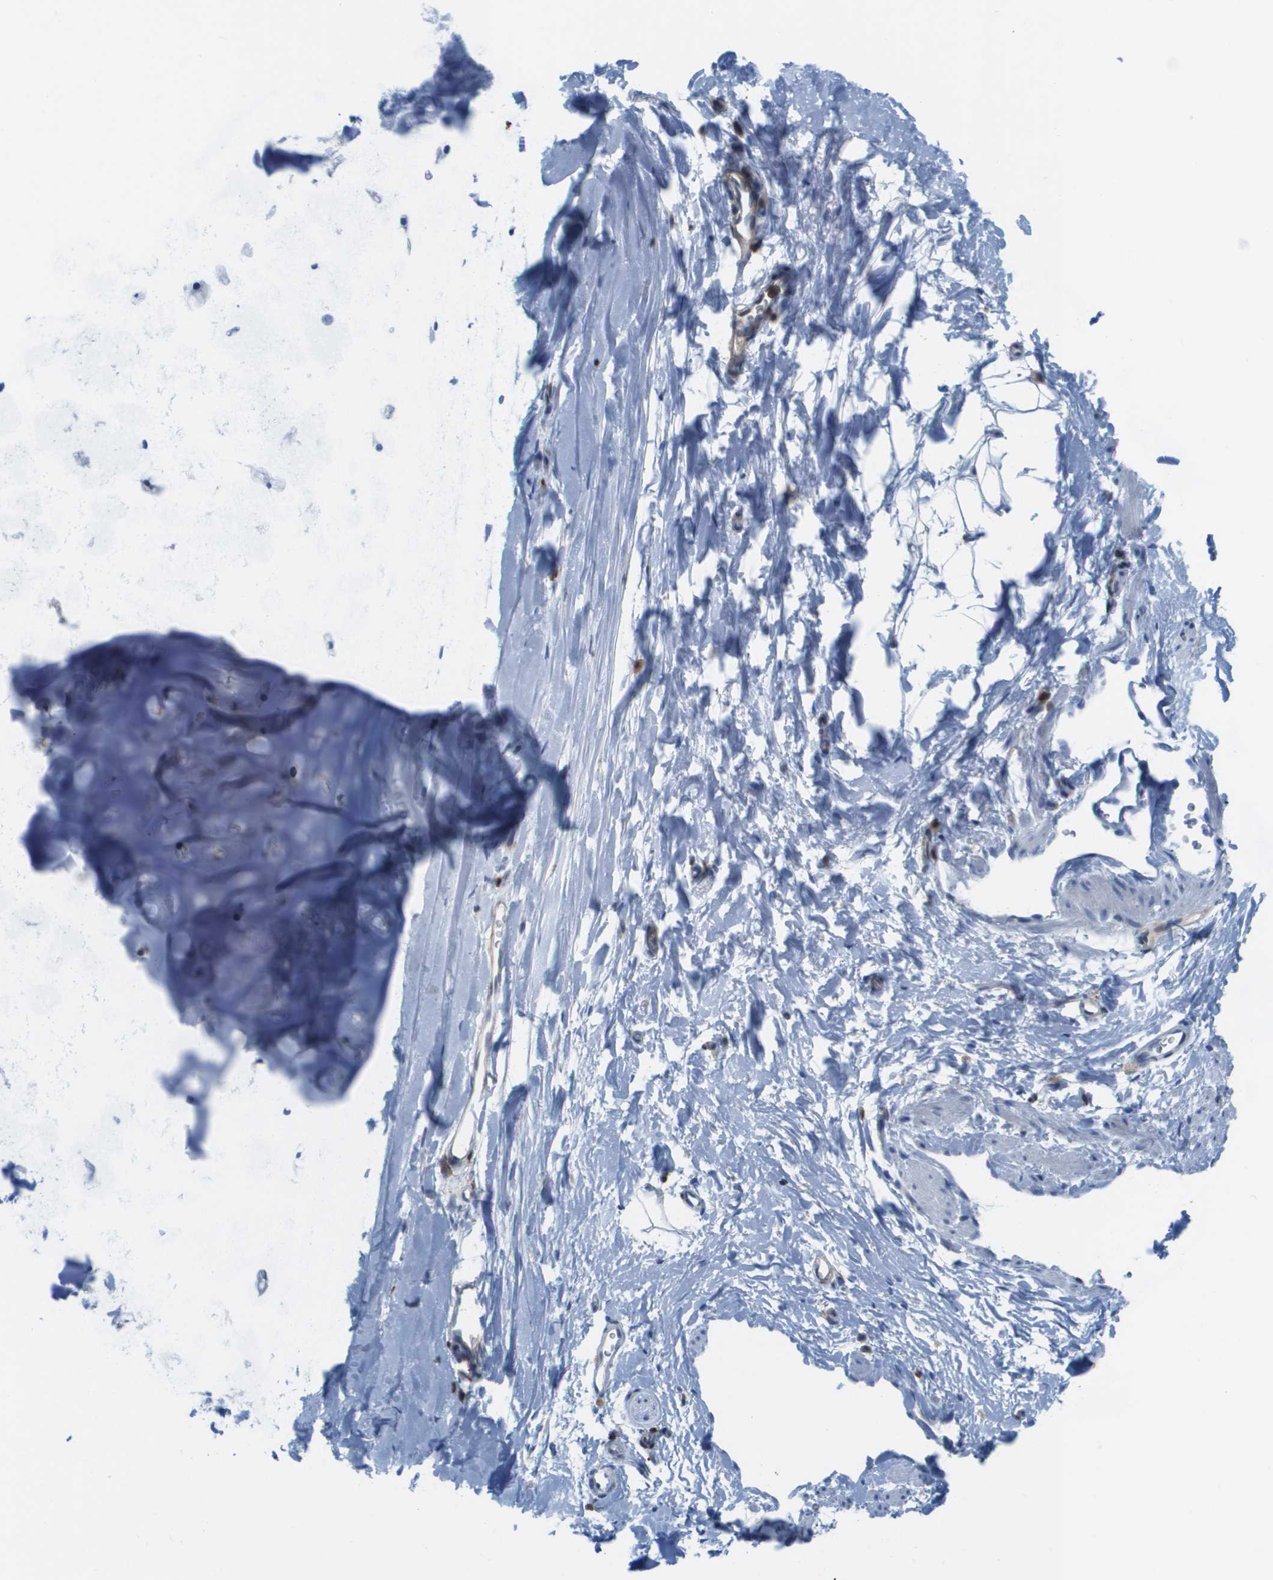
{"staining": {"intensity": "negative", "quantity": "none", "location": "none"}, "tissue": "adipose tissue", "cell_type": "Adipocytes", "image_type": "normal", "snomed": [{"axis": "morphology", "description": "Normal tissue, NOS"}, {"axis": "topography", "description": "Cartilage tissue"}, {"axis": "topography", "description": "Bronchus"}], "caption": "This is an immunohistochemistry (IHC) image of unremarkable human adipose tissue. There is no staining in adipocytes.", "gene": "DOCK5", "patient": {"sex": "female", "age": 53}}